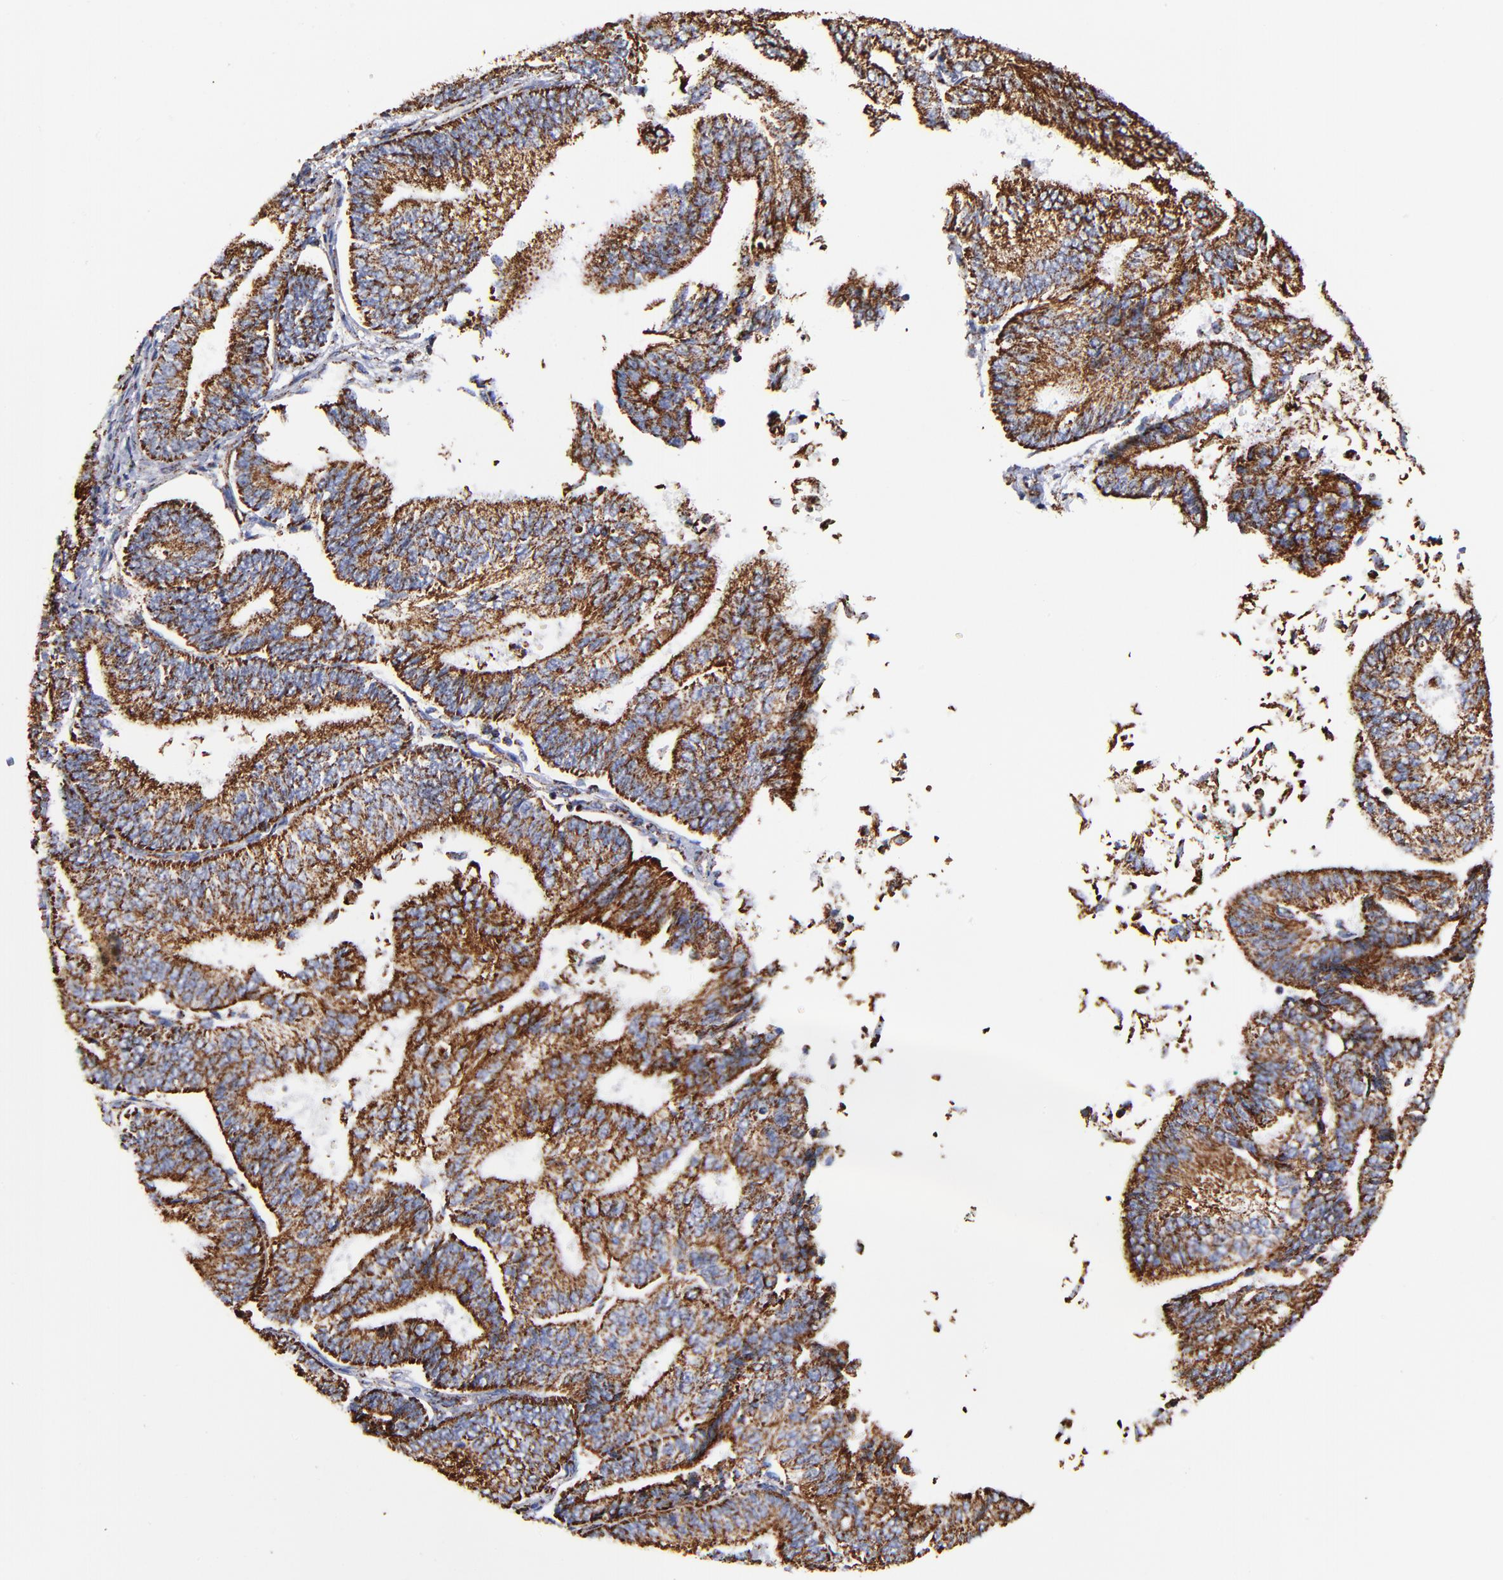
{"staining": {"intensity": "strong", "quantity": ">75%", "location": "cytoplasmic/membranous"}, "tissue": "endometrial cancer", "cell_type": "Tumor cells", "image_type": "cancer", "snomed": [{"axis": "morphology", "description": "Adenocarcinoma, NOS"}, {"axis": "topography", "description": "Endometrium"}], "caption": "Strong cytoplasmic/membranous staining for a protein is seen in approximately >75% of tumor cells of adenocarcinoma (endometrial) using IHC.", "gene": "PHB1", "patient": {"sex": "female", "age": 55}}